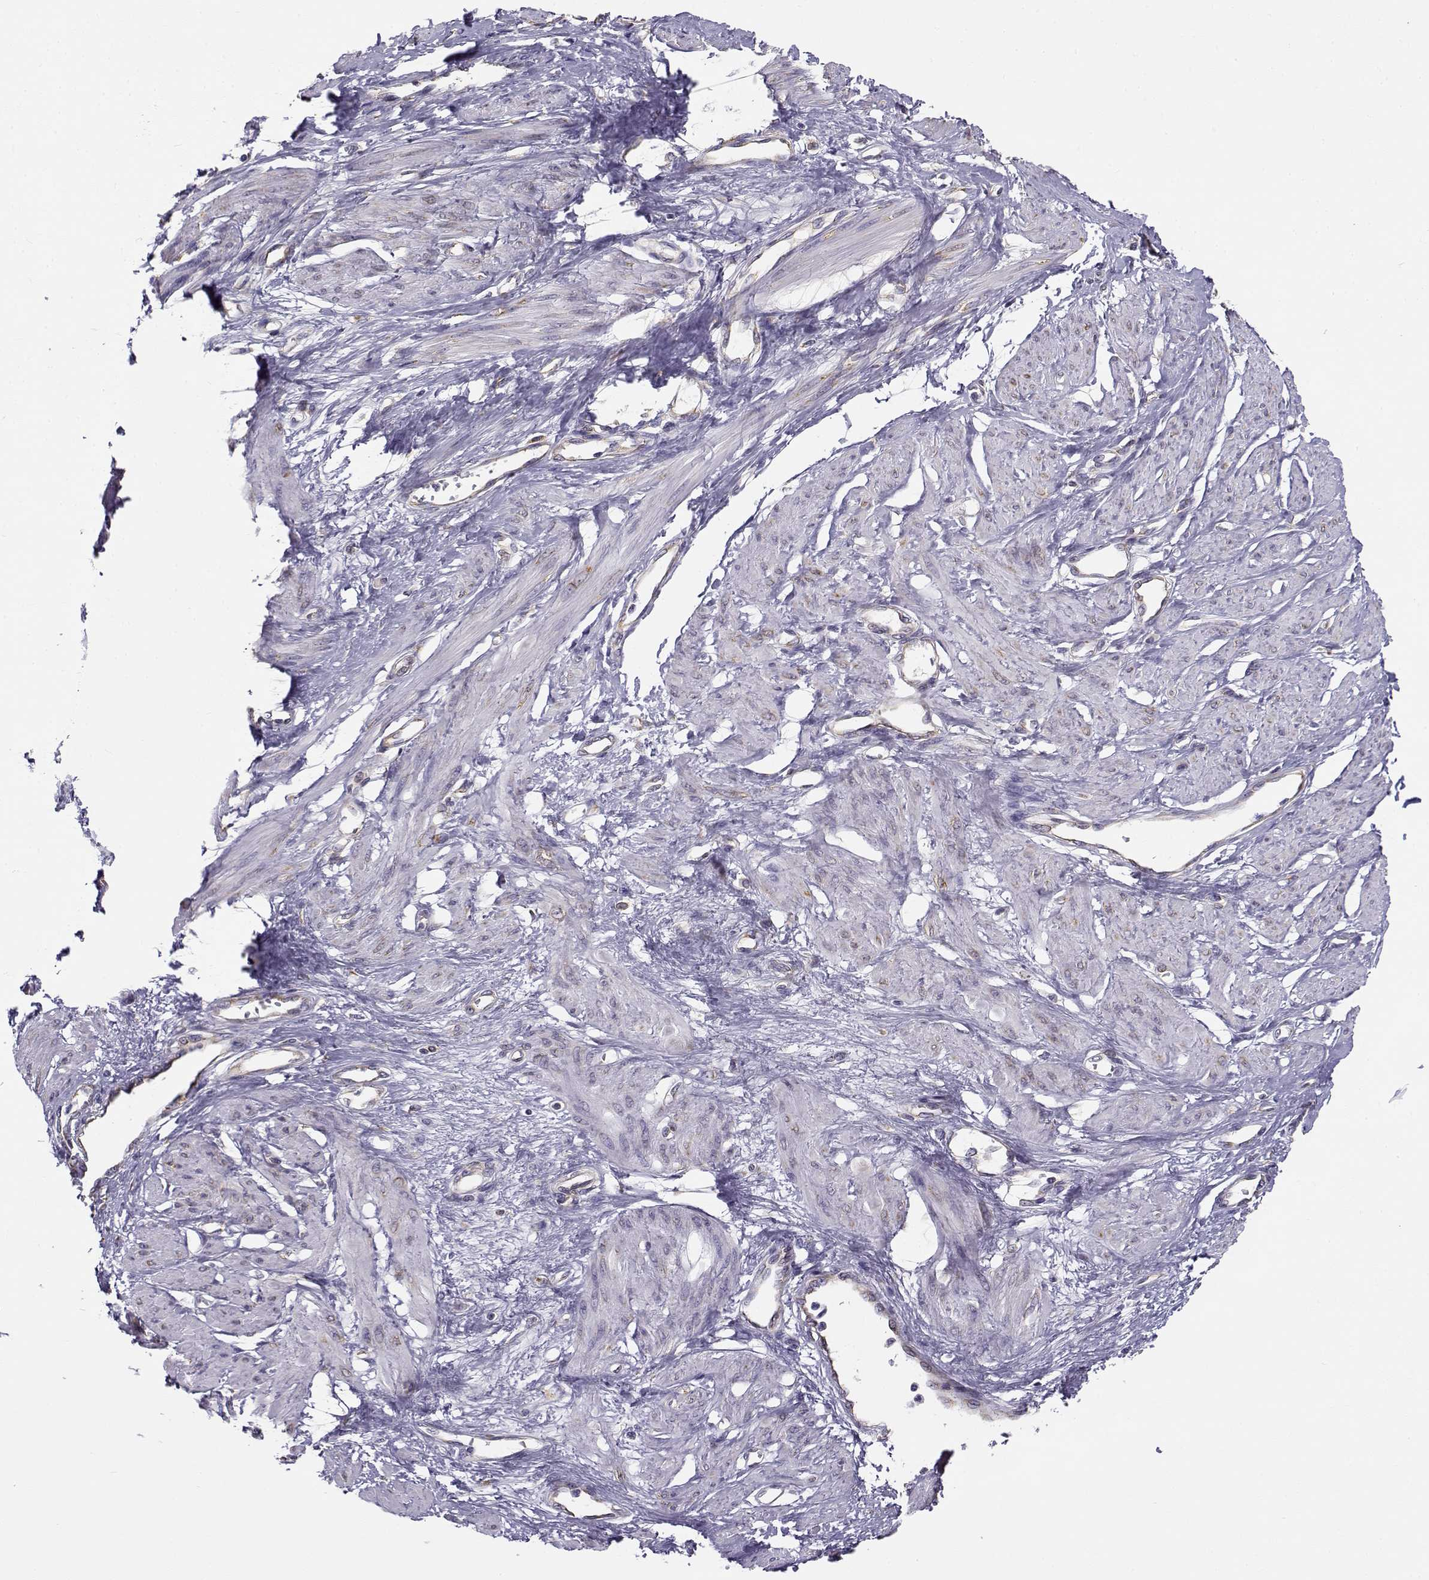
{"staining": {"intensity": "moderate", "quantity": "<25%", "location": "cytoplasmic/membranous"}, "tissue": "smooth muscle", "cell_type": "Smooth muscle cells", "image_type": "normal", "snomed": [{"axis": "morphology", "description": "Normal tissue, NOS"}, {"axis": "topography", "description": "Smooth muscle"}, {"axis": "topography", "description": "Uterus"}], "caption": "A brown stain shows moderate cytoplasmic/membranous expression of a protein in smooth muscle cells of normal human smooth muscle. The staining is performed using DAB (3,3'-diaminobenzidine) brown chromogen to label protein expression. The nuclei are counter-stained blue using hematoxylin.", "gene": "BEND6", "patient": {"sex": "female", "age": 39}}